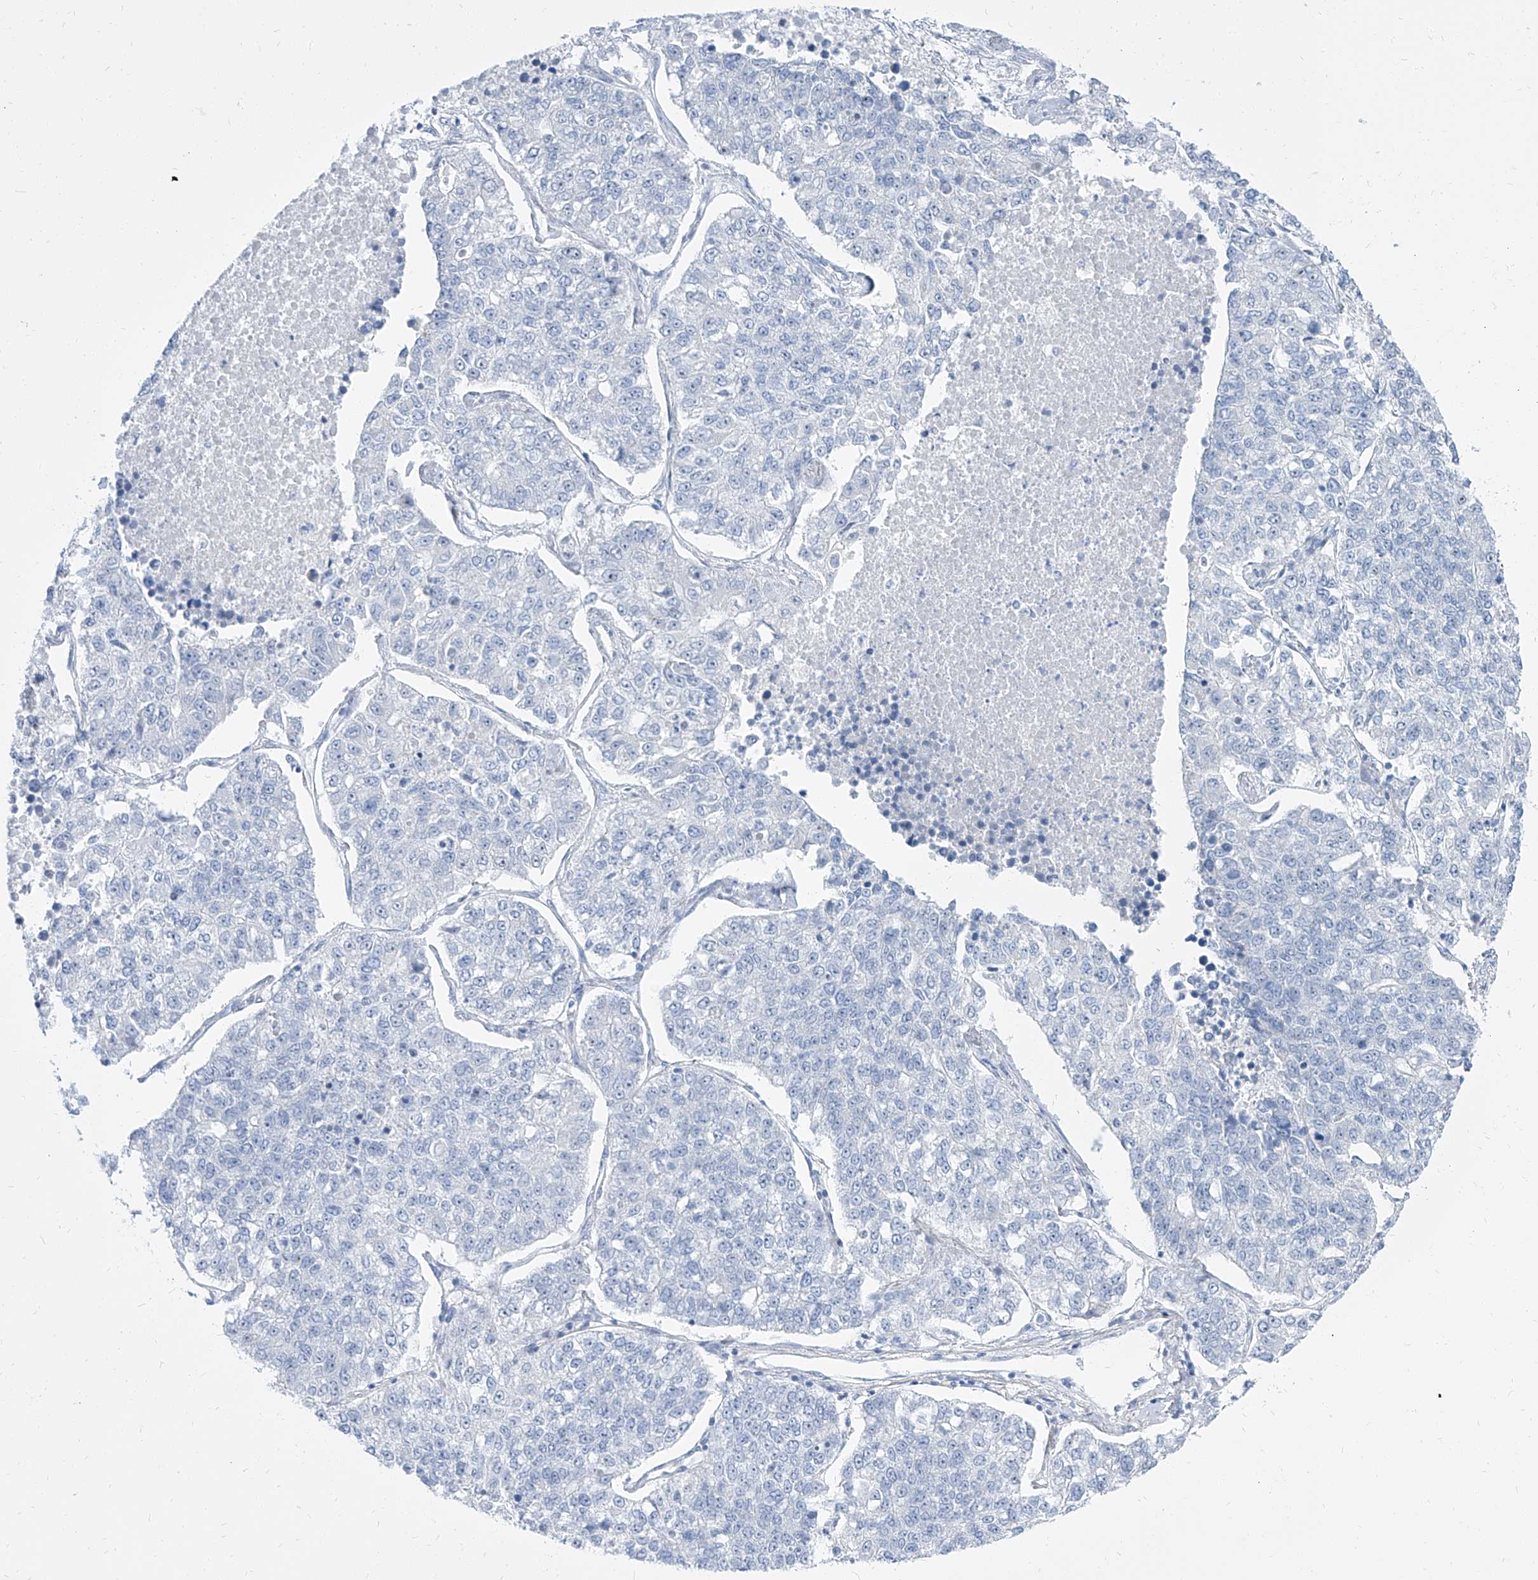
{"staining": {"intensity": "negative", "quantity": "none", "location": "none"}, "tissue": "lung cancer", "cell_type": "Tumor cells", "image_type": "cancer", "snomed": [{"axis": "morphology", "description": "Adenocarcinoma, NOS"}, {"axis": "topography", "description": "Lung"}], "caption": "Tumor cells are negative for protein expression in human lung adenocarcinoma.", "gene": "TXLNB", "patient": {"sex": "male", "age": 49}}